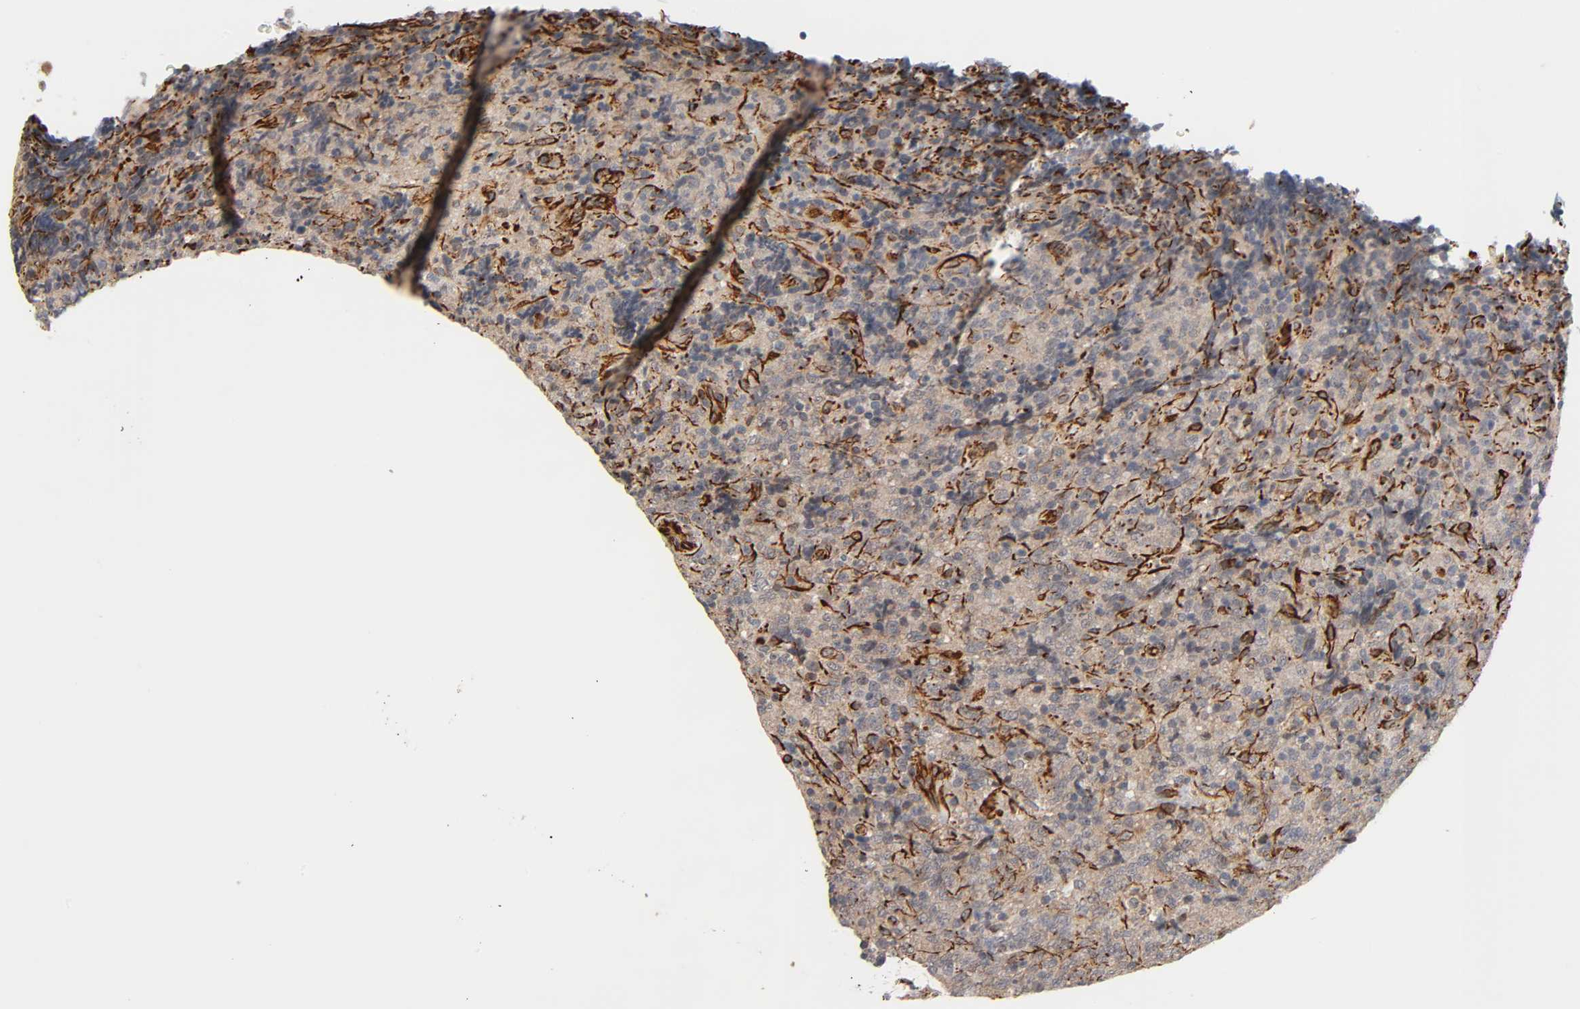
{"staining": {"intensity": "weak", "quantity": ">75%", "location": "cytoplasmic/membranous"}, "tissue": "lymphoma", "cell_type": "Tumor cells", "image_type": "cancer", "snomed": [{"axis": "morphology", "description": "Malignant lymphoma, non-Hodgkin's type, High grade"}, {"axis": "topography", "description": "Tonsil"}], "caption": "Immunohistochemical staining of human high-grade malignant lymphoma, non-Hodgkin's type shows low levels of weak cytoplasmic/membranous protein expression in approximately >75% of tumor cells.", "gene": "REEP6", "patient": {"sex": "female", "age": 36}}